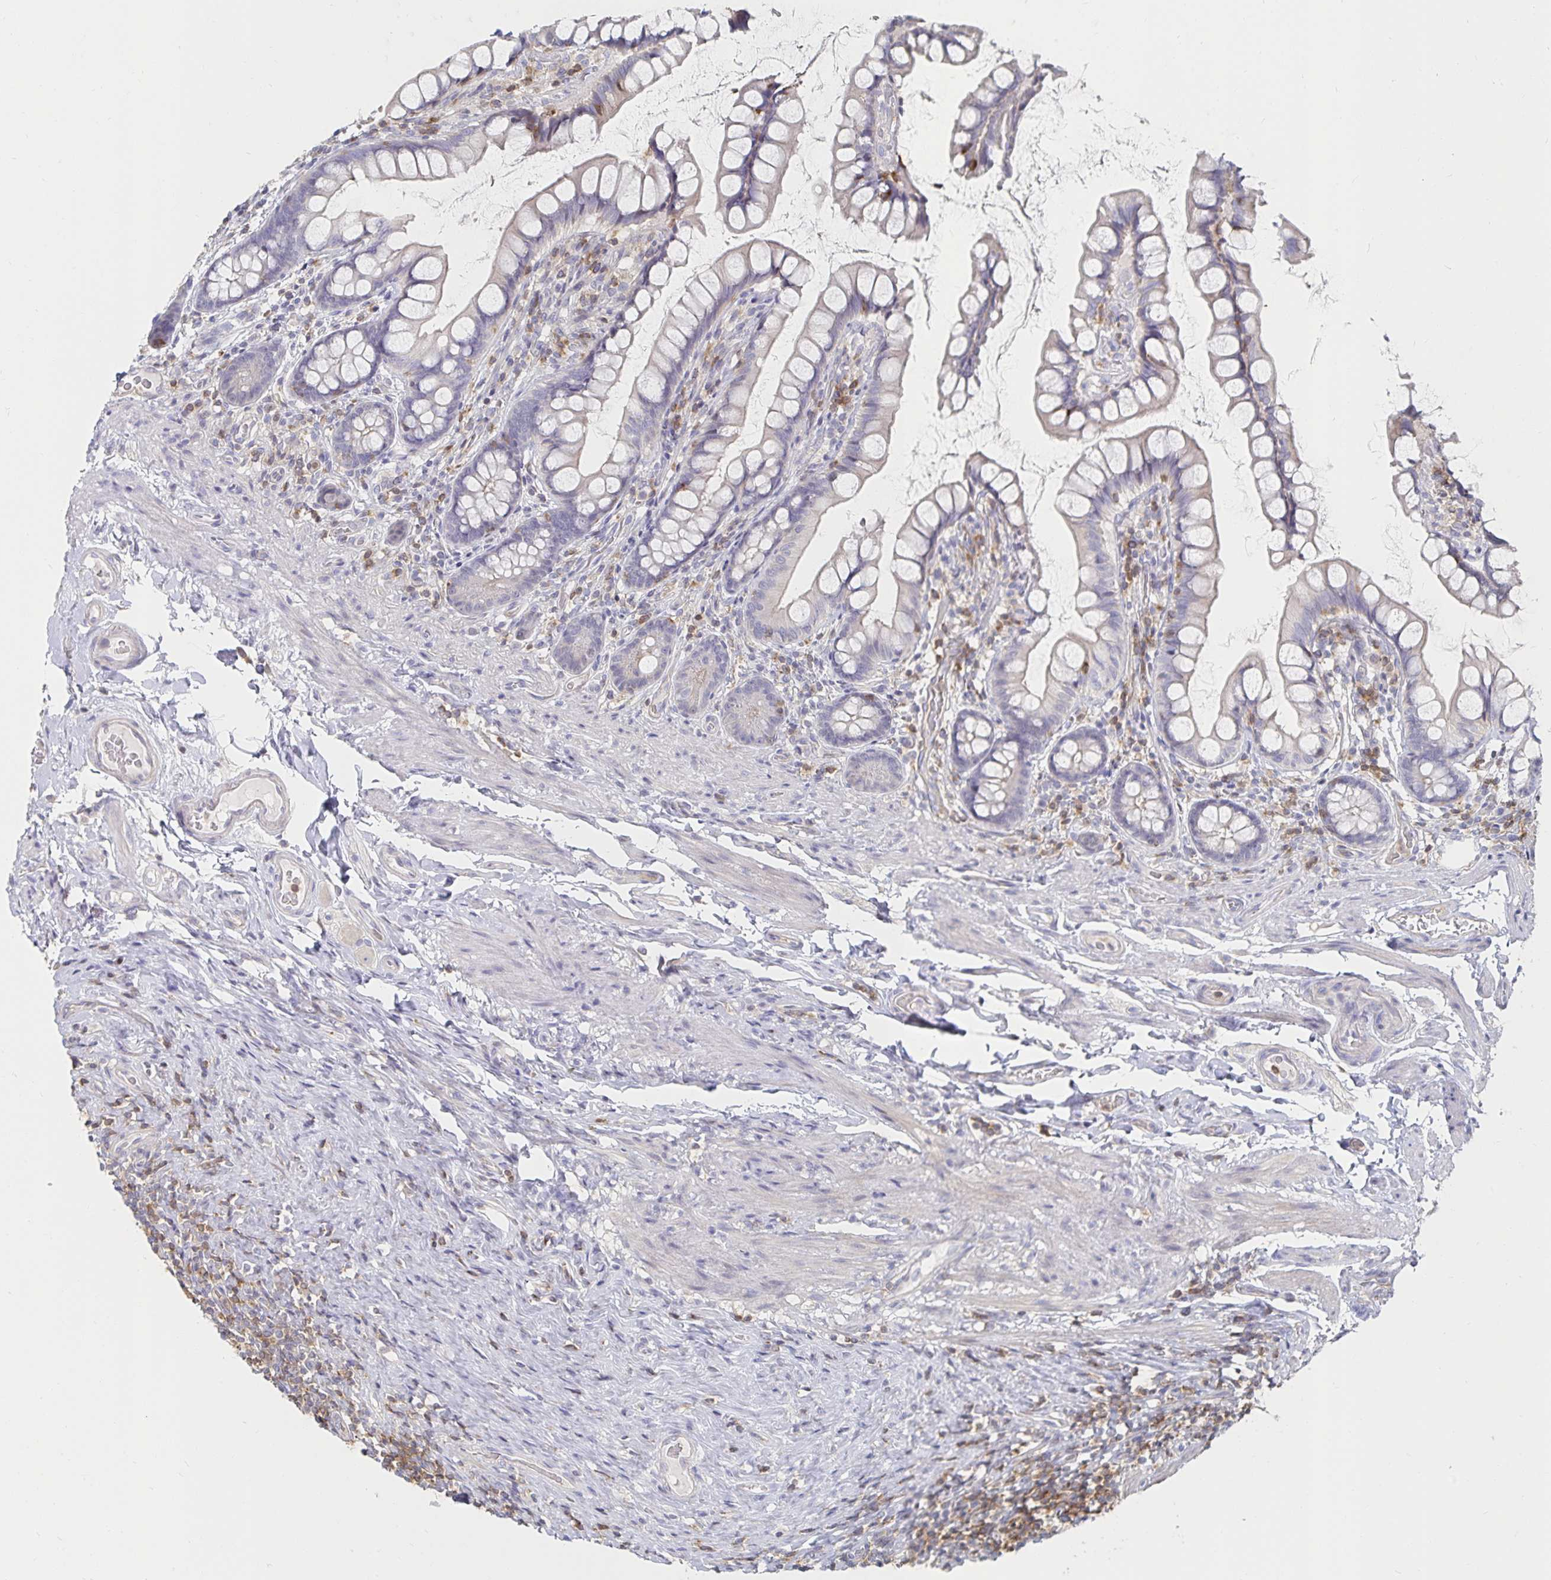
{"staining": {"intensity": "negative", "quantity": "none", "location": "none"}, "tissue": "small intestine", "cell_type": "Glandular cells", "image_type": "normal", "snomed": [{"axis": "morphology", "description": "Normal tissue, NOS"}, {"axis": "topography", "description": "Small intestine"}], "caption": "This micrograph is of normal small intestine stained with IHC to label a protein in brown with the nuclei are counter-stained blue. There is no expression in glandular cells.", "gene": "PIK3CD", "patient": {"sex": "male", "age": 70}}